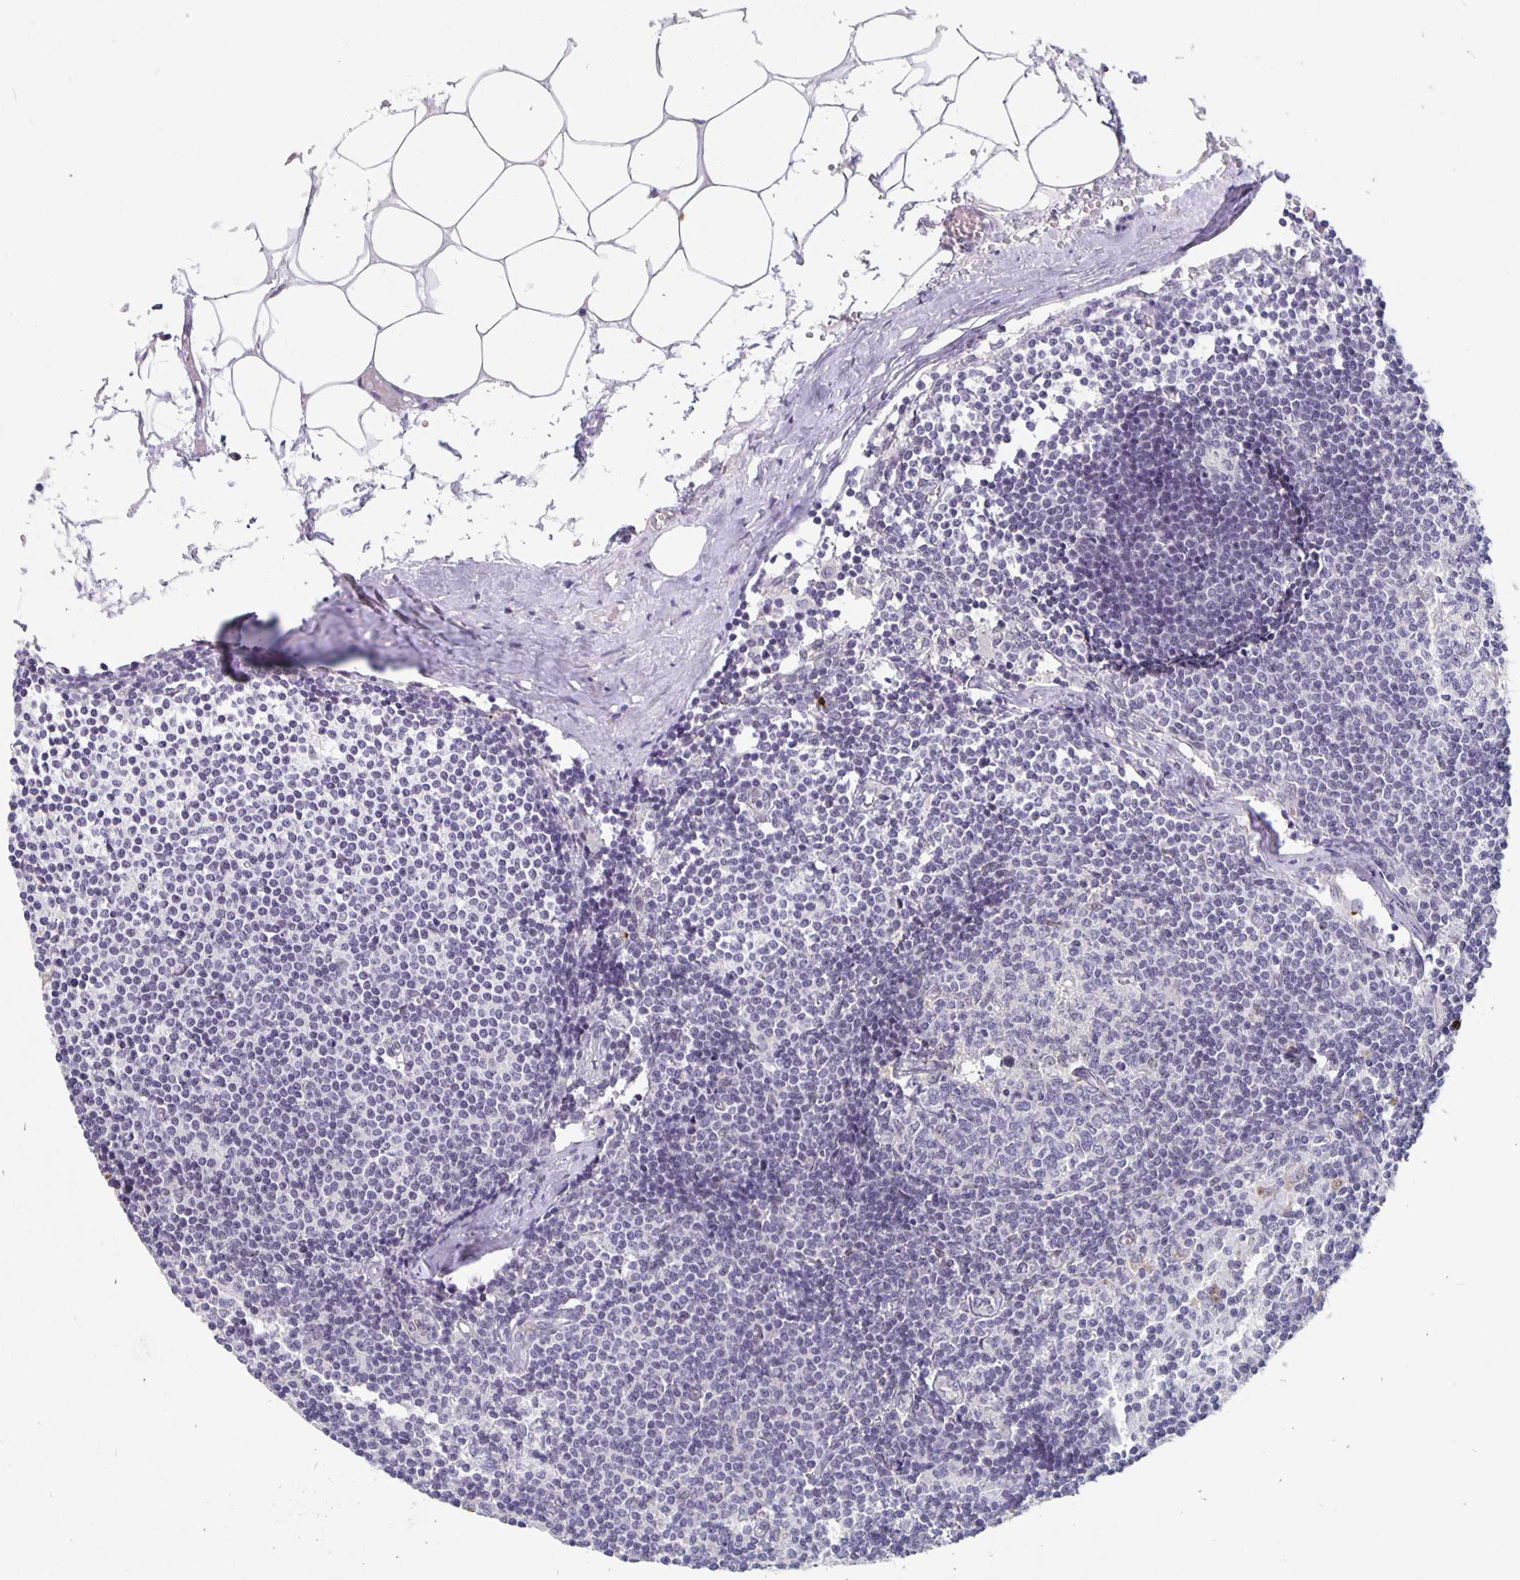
{"staining": {"intensity": "negative", "quantity": "none", "location": "none"}, "tissue": "lymph node", "cell_type": "Germinal center cells", "image_type": "normal", "snomed": [{"axis": "morphology", "description": "Normal tissue, NOS"}, {"axis": "topography", "description": "Lymph node"}], "caption": "High magnification brightfield microscopy of normal lymph node stained with DAB (brown) and counterstained with hematoxylin (blue): germinal center cells show no significant expression.", "gene": "ZNF691", "patient": {"sex": "female", "age": 69}}